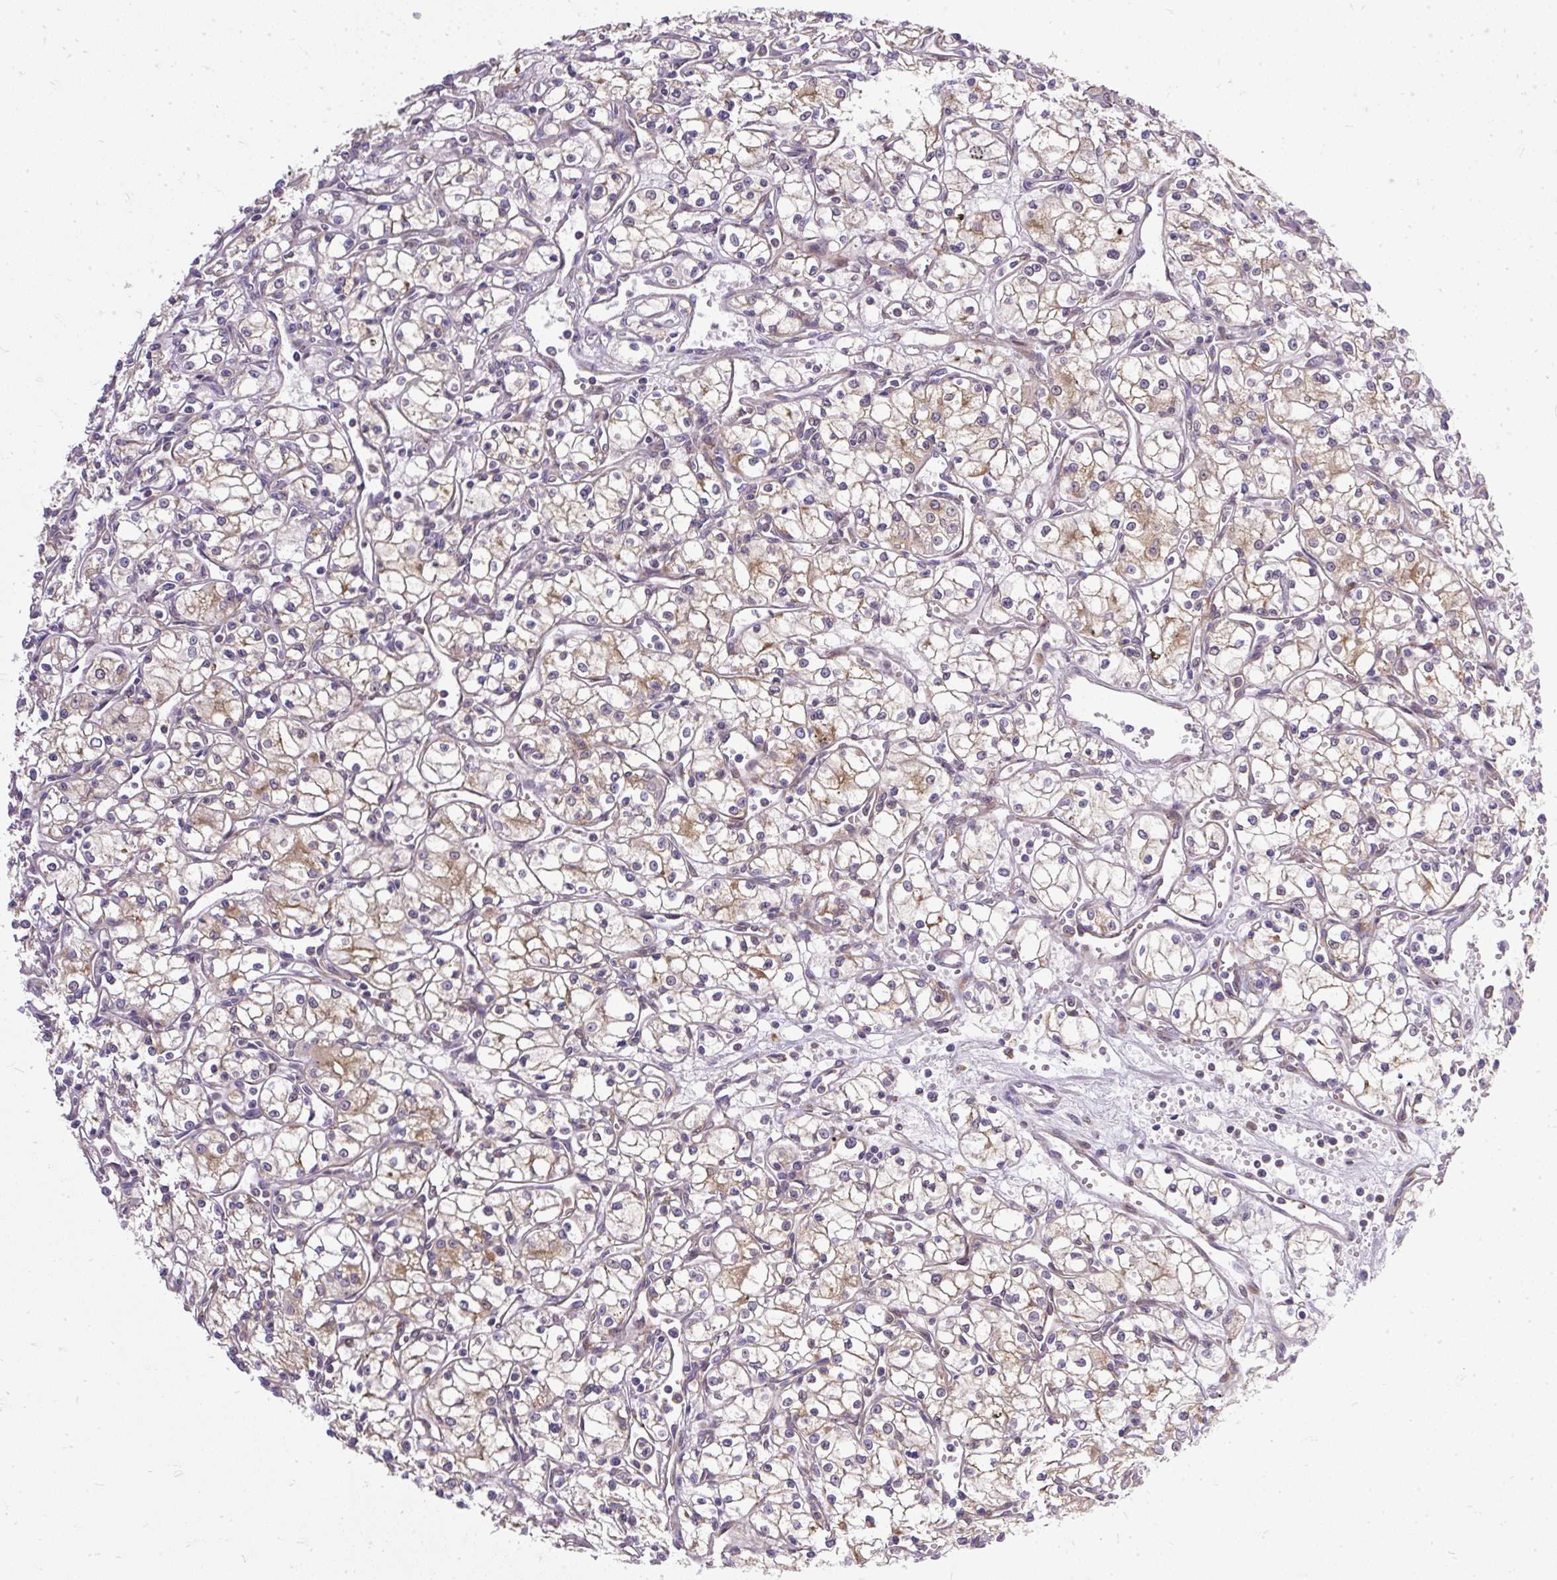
{"staining": {"intensity": "weak", "quantity": "<25%", "location": "cytoplasmic/membranous"}, "tissue": "renal cancer", "cell_type": "Tumor cells", "image_type": "cancer", "snomed": [{"axis": "morphology", "description": "Adenocarcinoma, NOS"}, {"axis": "topography", "description": "Kidney"}], "caption": "Protein analysis of renal cancer (adenocarcinoma) exhibits no significant expression in tumor cells. The staining is performed using DAB (3,3'-diaminobenzidine) brown chromogen with nuclei counter-stained in using hematoxylin.", "gene": "TRIM17", "patient": {"sex": "male", "age": 59}}